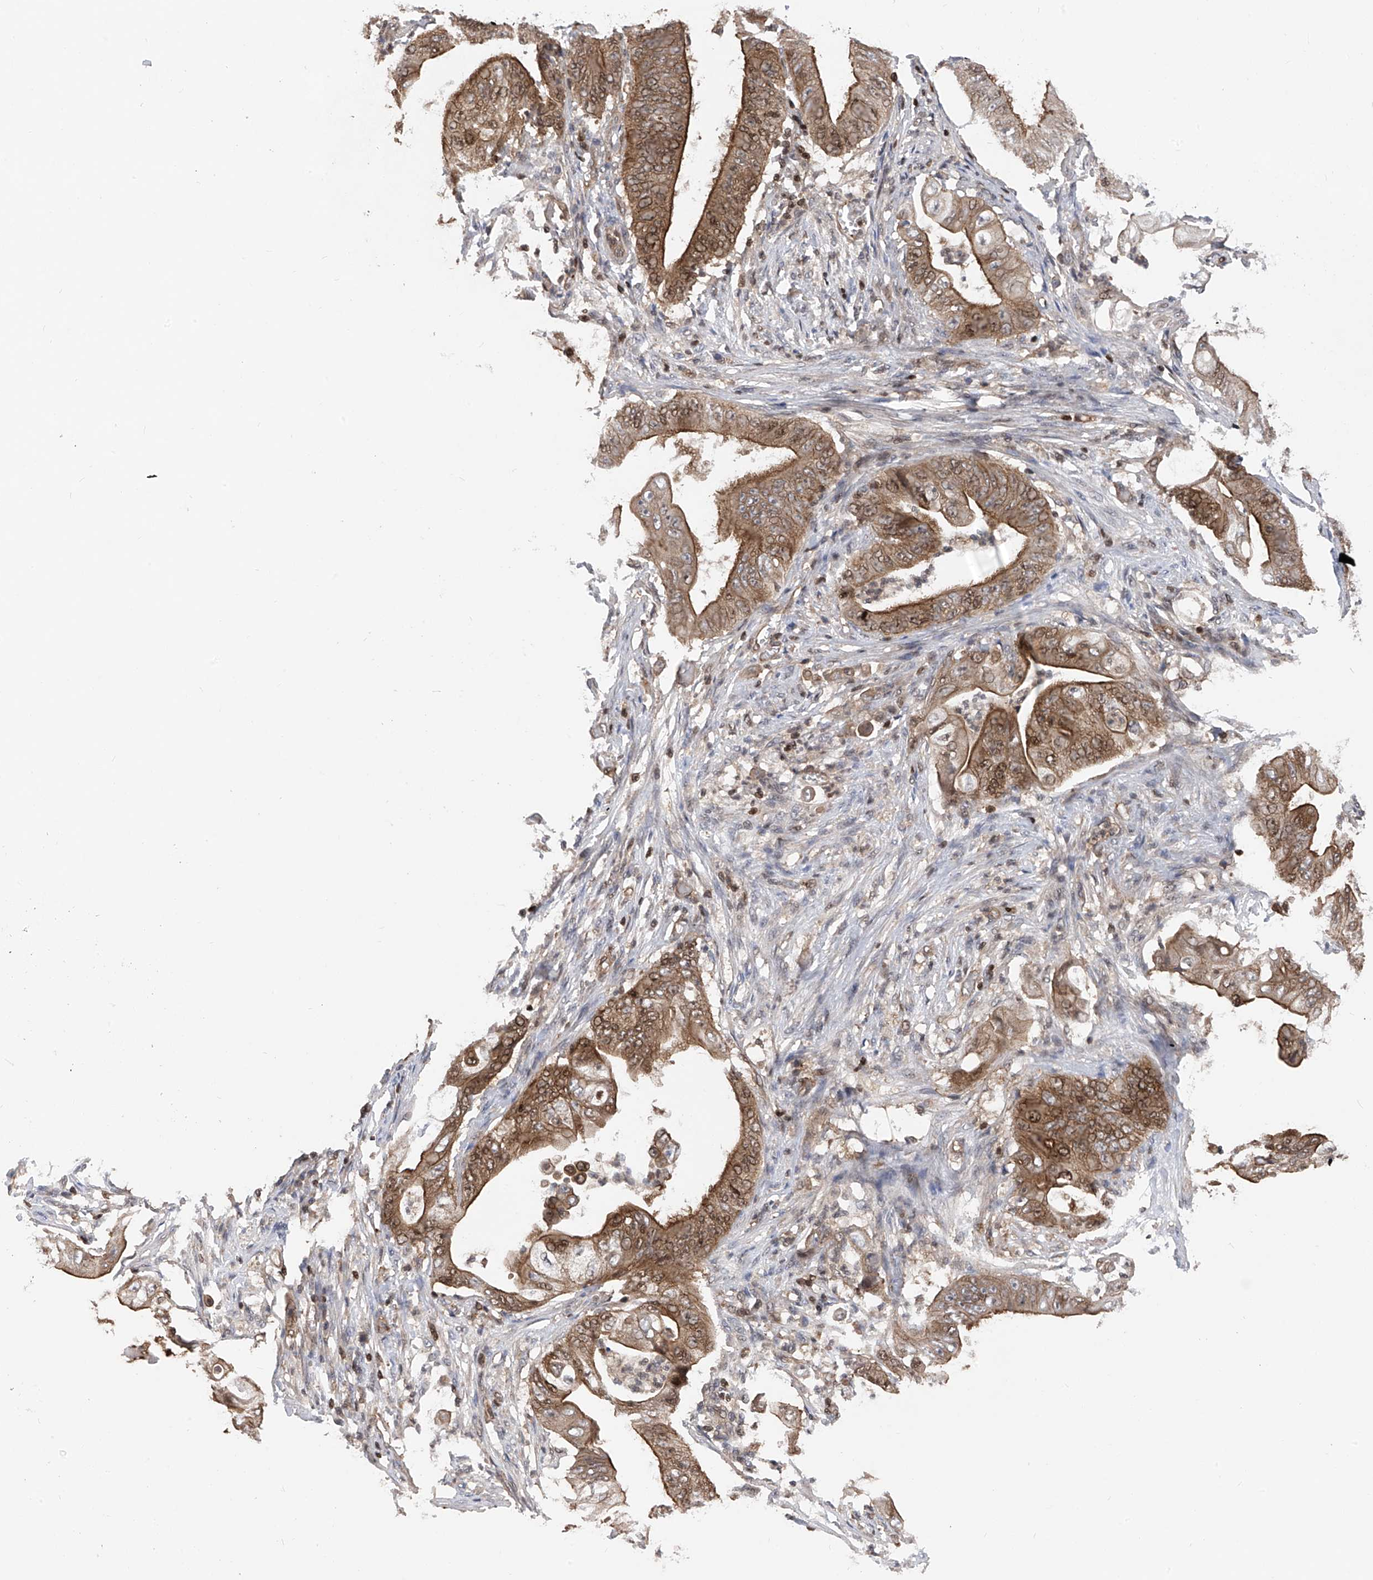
{"staining": {"intensity": "moderate", "quantity": ">75%", "location": "cytoplasmic/membranous"}, "tissue": "stomach cancer", "cell_type": "Tumor cells", "image_type": "cancer", "snomed": [{"axis": "morphology", "description": "Adenocarcinoma, NOS"}, {"axis": "topography", "description": "Stomach"}], "caption": "Immunohistochemical staining of stomach cancer (adenocarcinoma) exhibits medium levels of moderate cytoplasmic/membranous protein expression in approximately >75% of tumor cells.", "gene": "DNAJC9", "patient": {"sex": "female", "age": 73}}